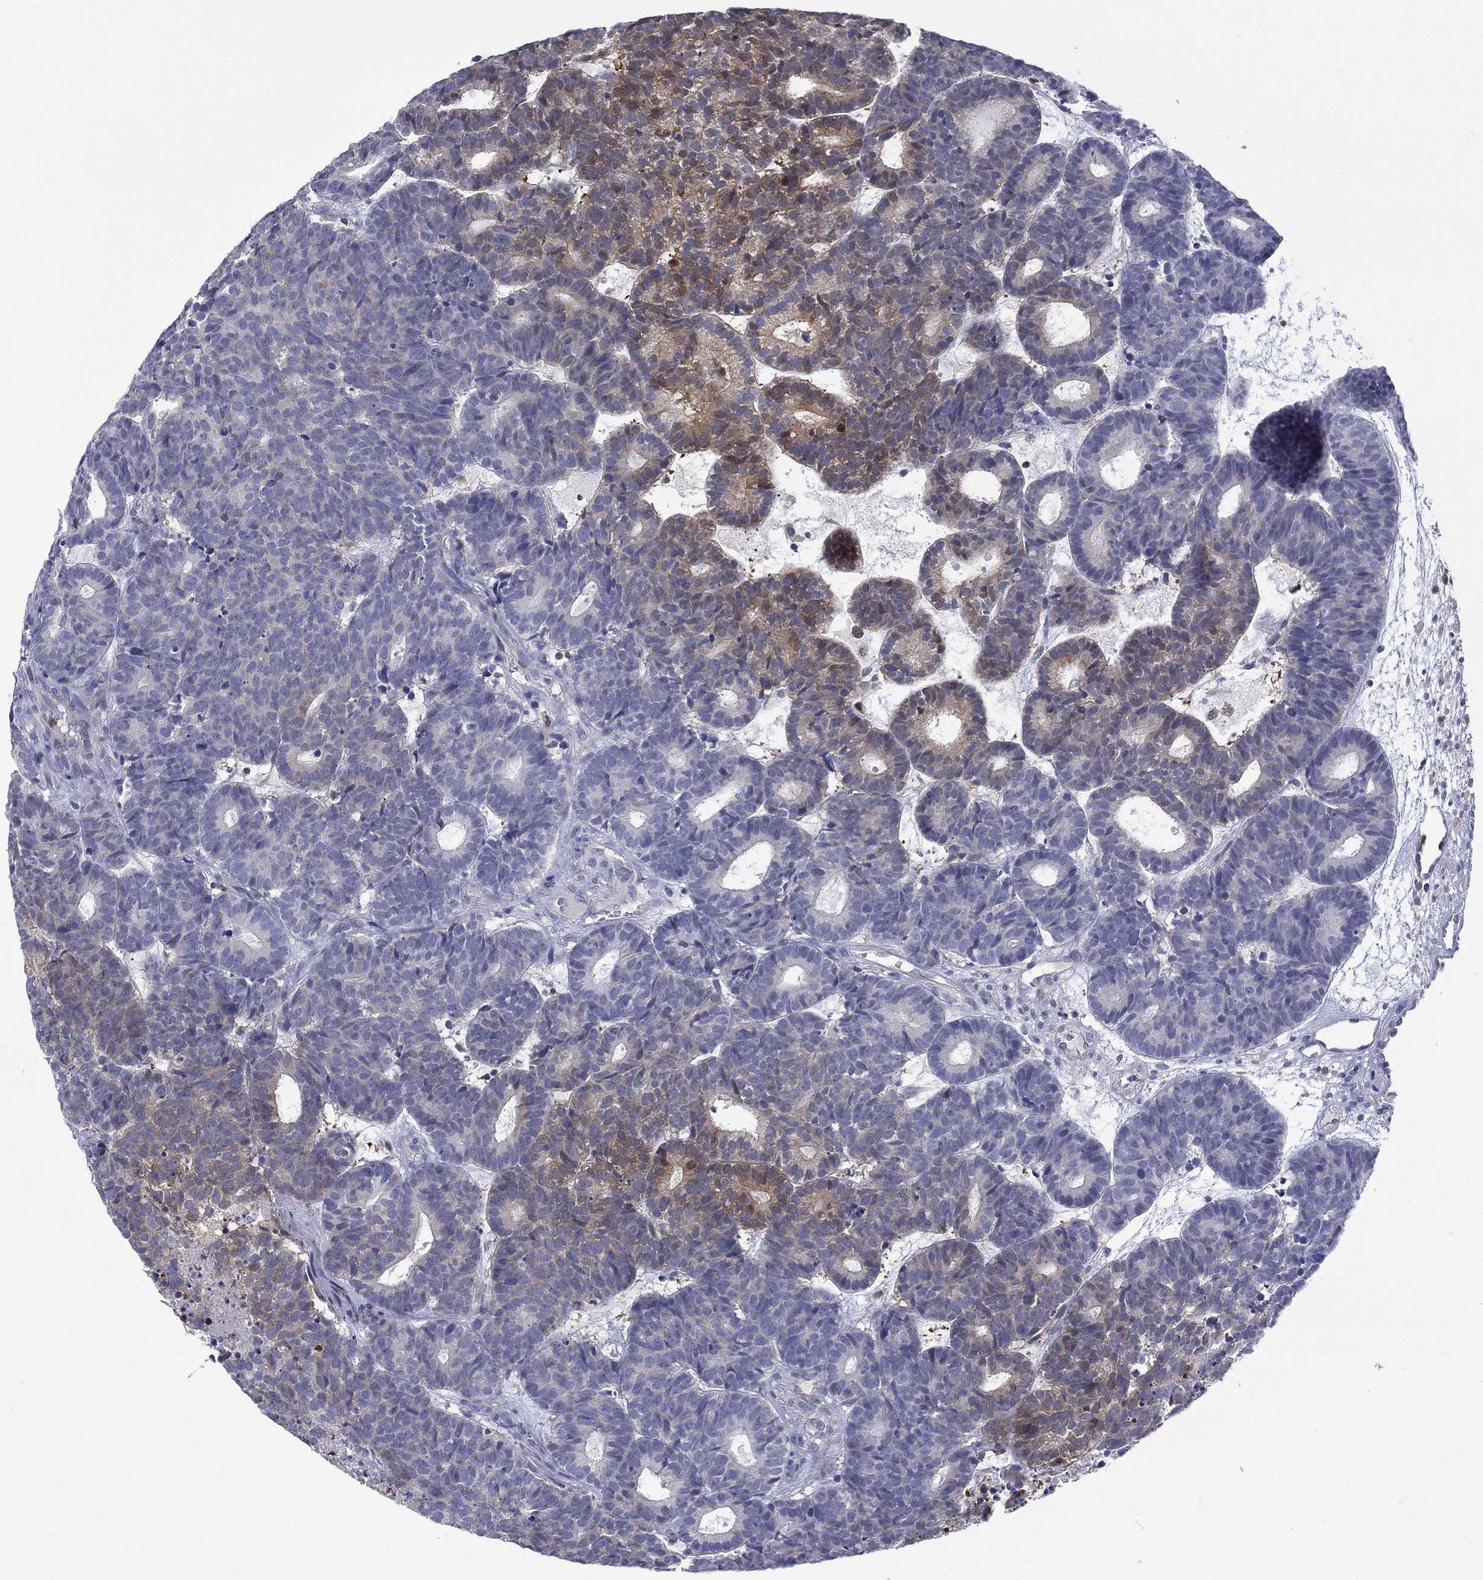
{"staining": {"intensity": "moderate", "quantity": "<25%", "location": "cytoplasmic/membranous"}, "tissue": "head and neck cancer", "cell_type": "Tumor cells", "image_type": "cancer", "snomed": [{"axis": "morphology", "description": "Adenocarcinoma, NOS"}, {"axis": "topography", "description": "Head-Neck"}], "caption": "Head and neck adenocarcinoma stained with a protein marker displays moderate staining in tumor cells.", "gene": "HKDC1", "patient": {"sex": "female", "age": 81}}